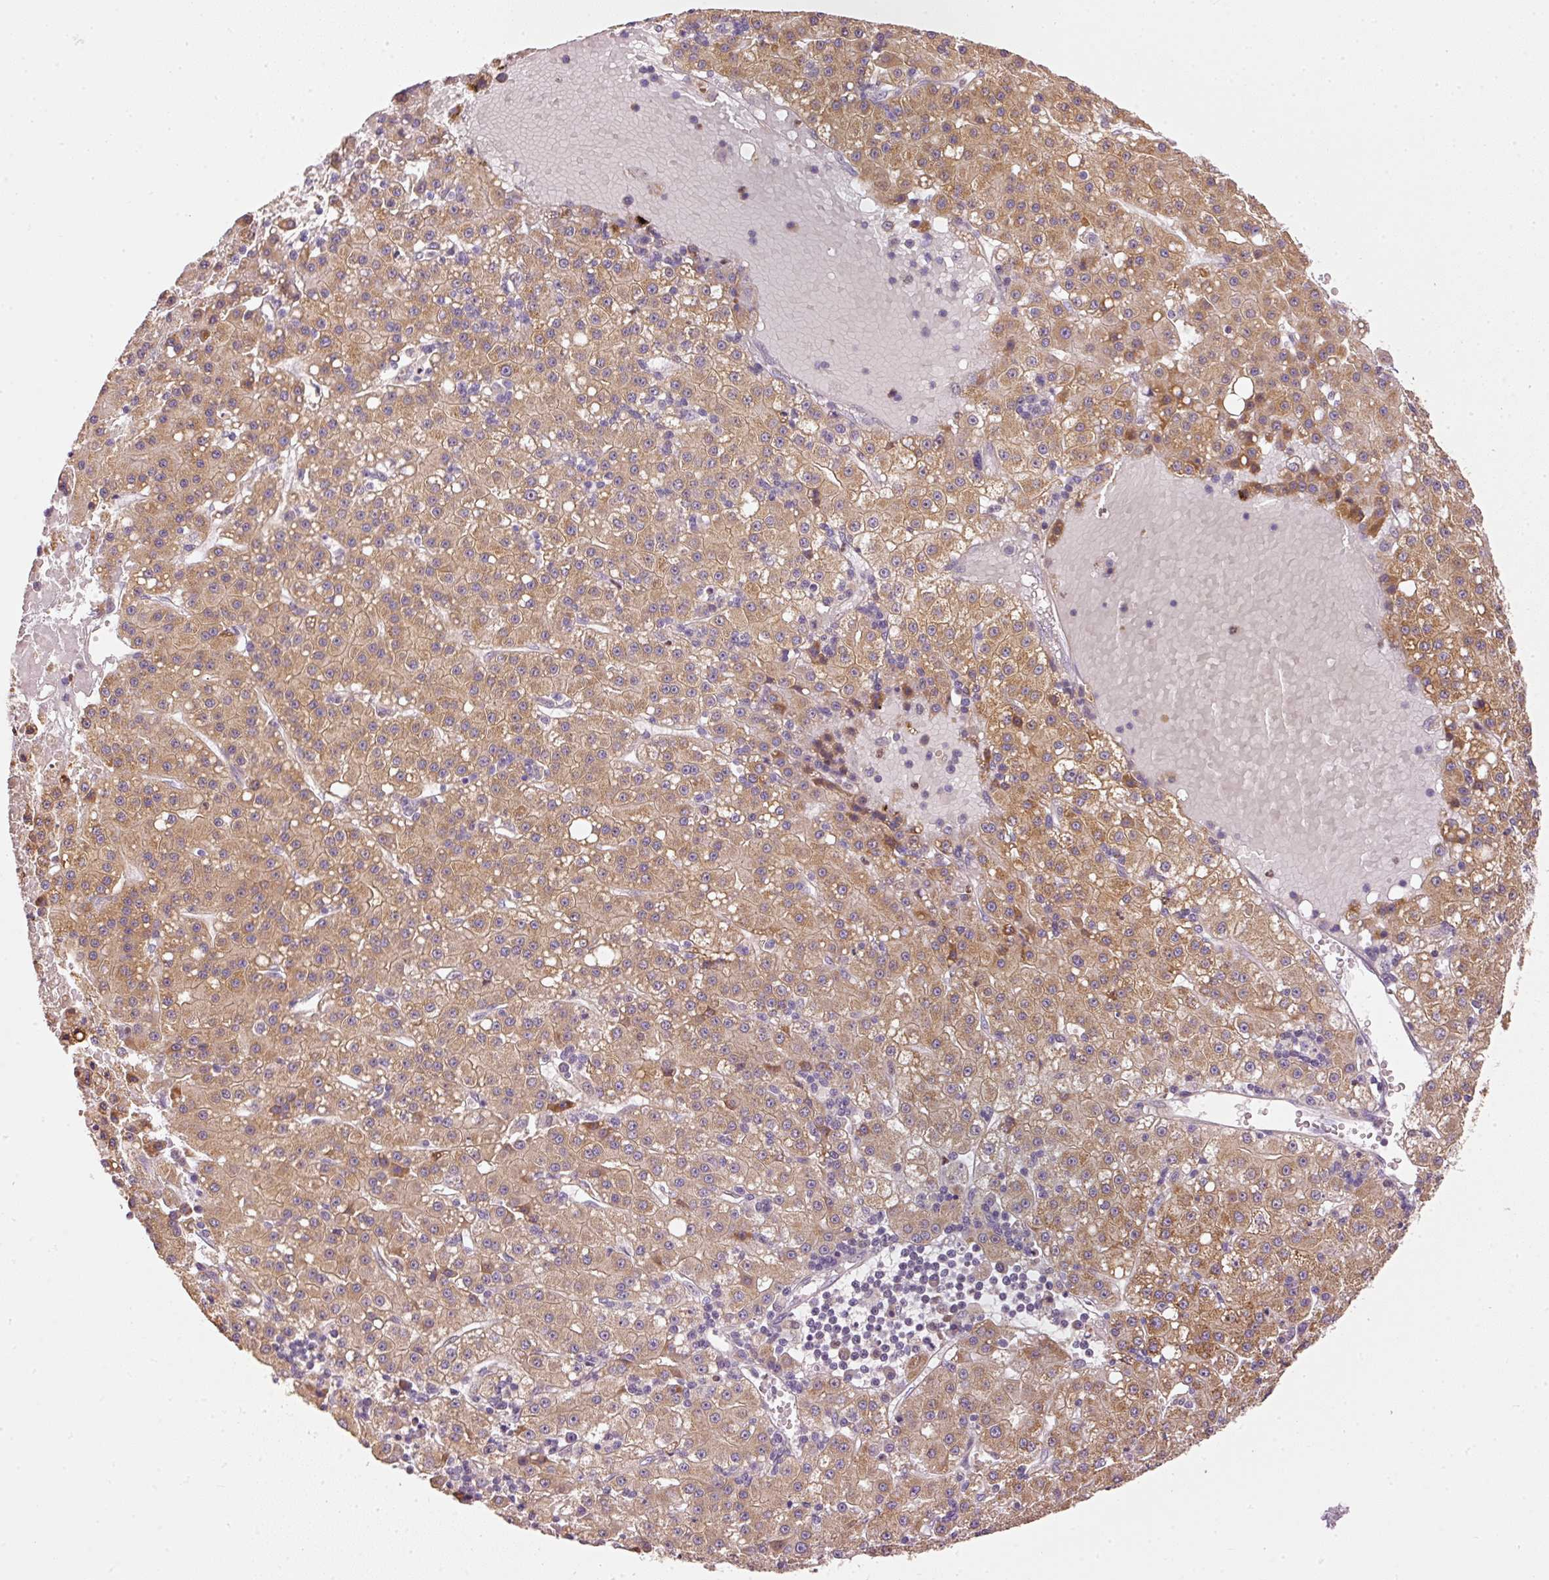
{"staining": {"intensity": "moderate", "quantity": ">75%", "location": "cytoplasmic/membranous"}, "tissue": "liver cancer", "cell_type": "Tumor cells", "image_type": "cancer", "snomed": [{"axis": "morphology", "description": "Carcinoma, Hepatocellular, NOS"}, {"axis": "topography", "description": "Liver"}], "caption": "Protein expression analysis of human liver cancer (hepatocellular carcinoma) reveals moderate cytoplasmic/membranous expression in about >75% of tumor cells.", "gene": "MTHFD1L", "patient": {"sex": "male", "age": 76}}